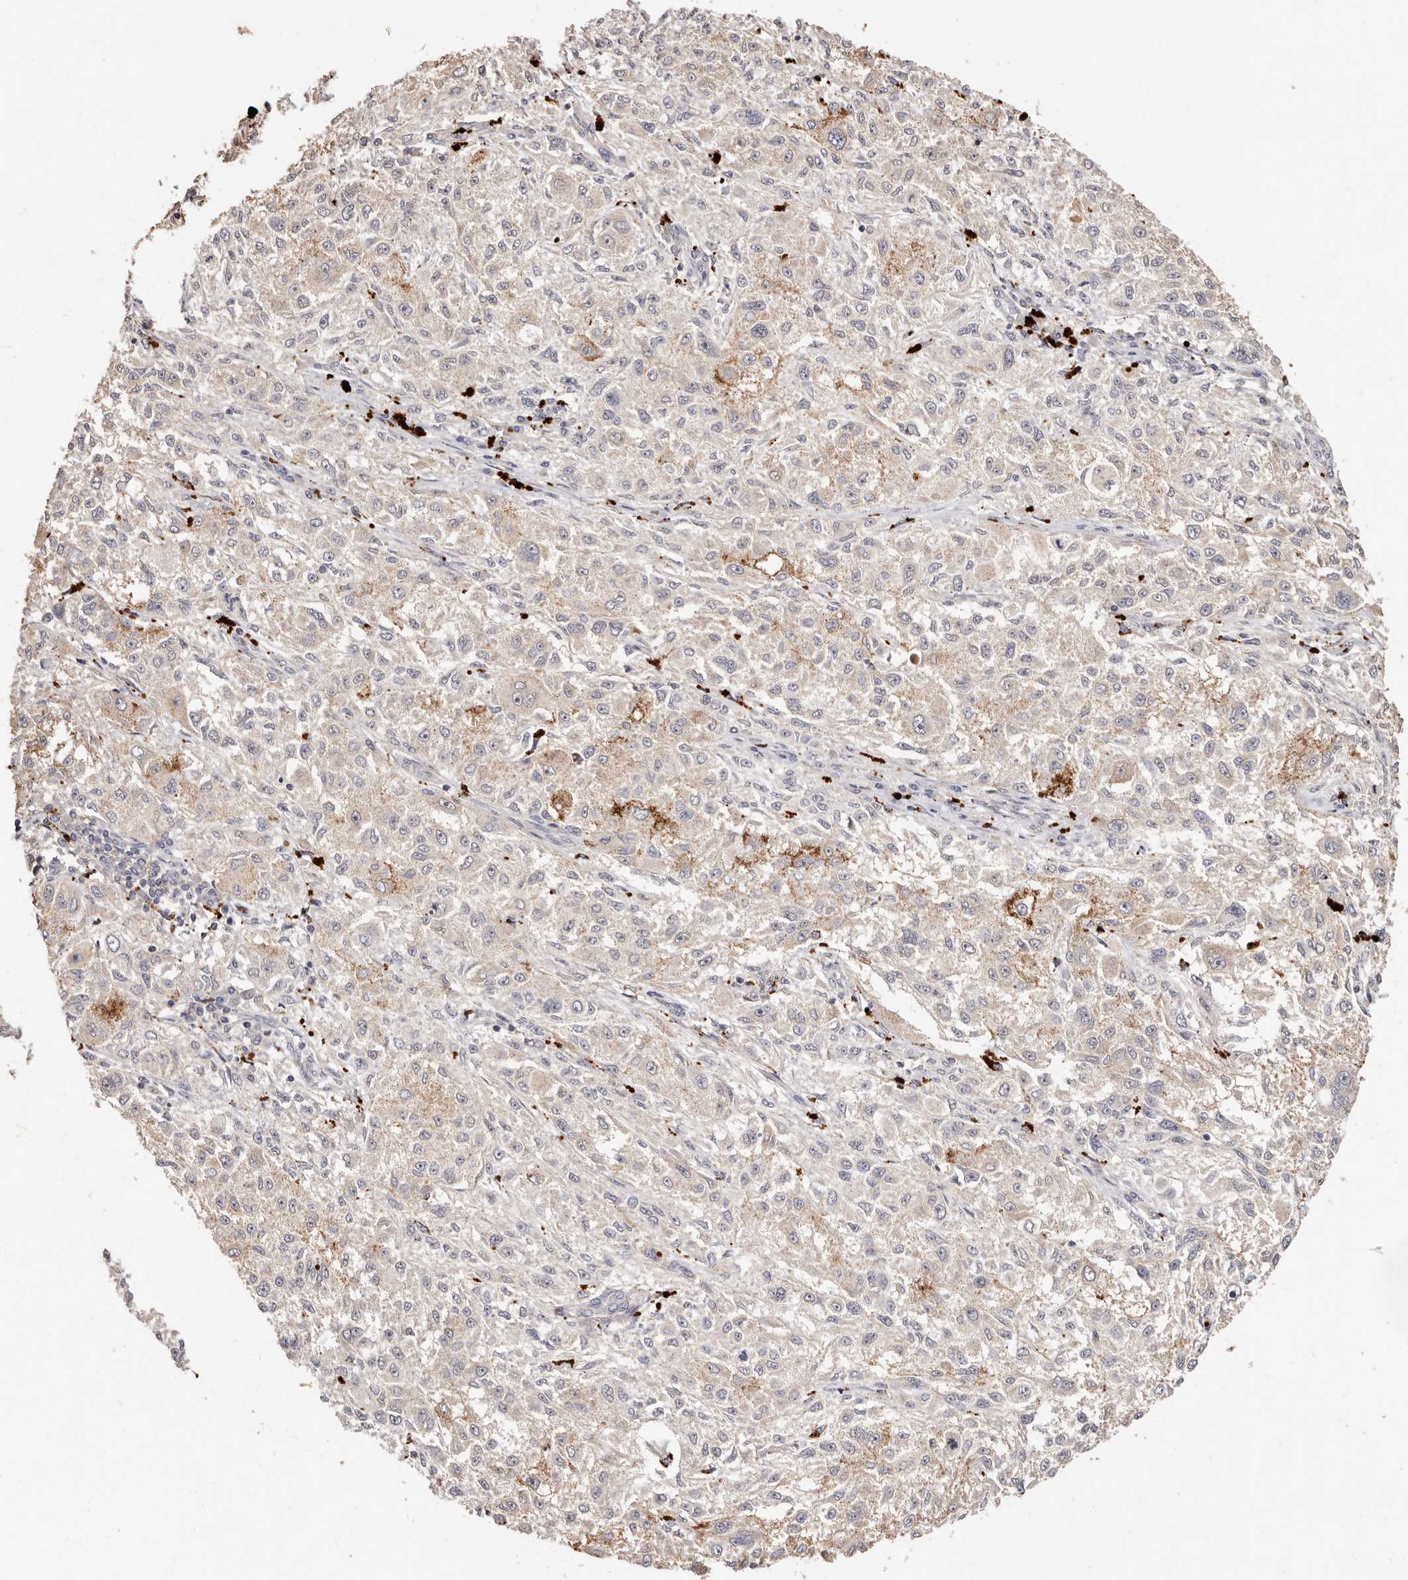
{"staining": {"intensity": "negative", "quantity": "none", "location": "none"}, "tissue": "melanoma", "cell_type": "Tumor cells", "image_type": "cancer", "snomed": [{"axis": "morphology", "description": "Necrosis, NOS"}, {"axis": "morphology", "description": "Malignant melanoma, NOS"}, {"axis": "topography", "description": "Skin"}], "caption": "Protein analysis of malignant melanoma reveals no significant positivity in tumor cells. (DAB immunohistochemistry (IHC) visualized using brightfield microscopy, high magnification).", "gene": "THBS3", "patient": {"sex": "female", "age": 87}}